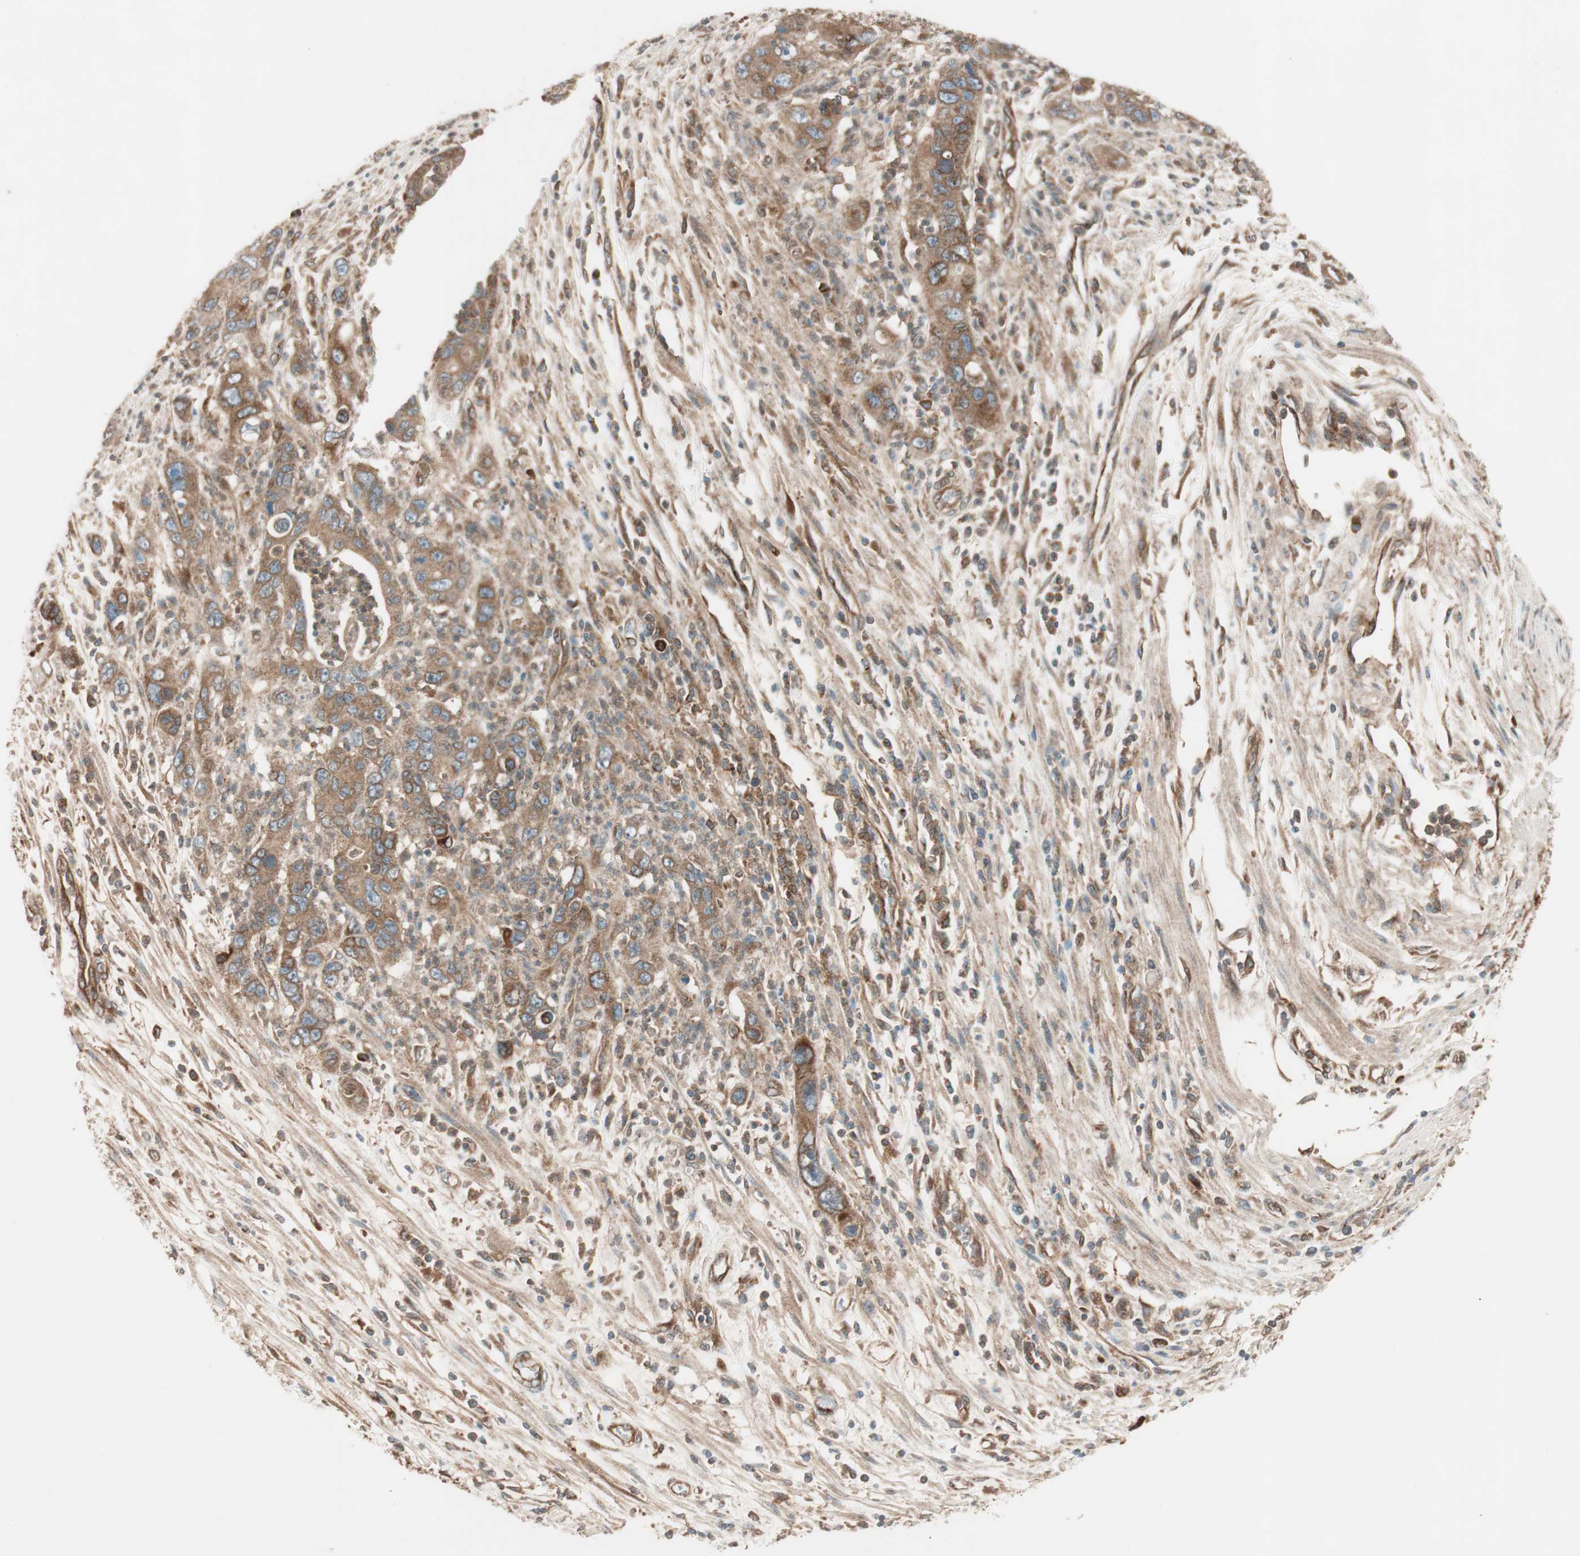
{"staining": {"intensity": "moderate", "quantity": ">75%", "location": "cytoplasmic/membranous"}, "tissue": "pancreatic cancer", "cell_type": "Tumor cells", "image_type": "cancer", "snomed": [{"axis": "morphology", "description": "Adenocarcinoma, NOS"}, {"axis": "topography", "description": "Pancreas"}], "caption": "Tumor cells exhibit medium levels of moderate cytoplasmic/membranous staining in approximately >75% of cells in human pancreatic cancer.", "gene": "RAB5A", "patient": {"sex": "female", "age": 71}}